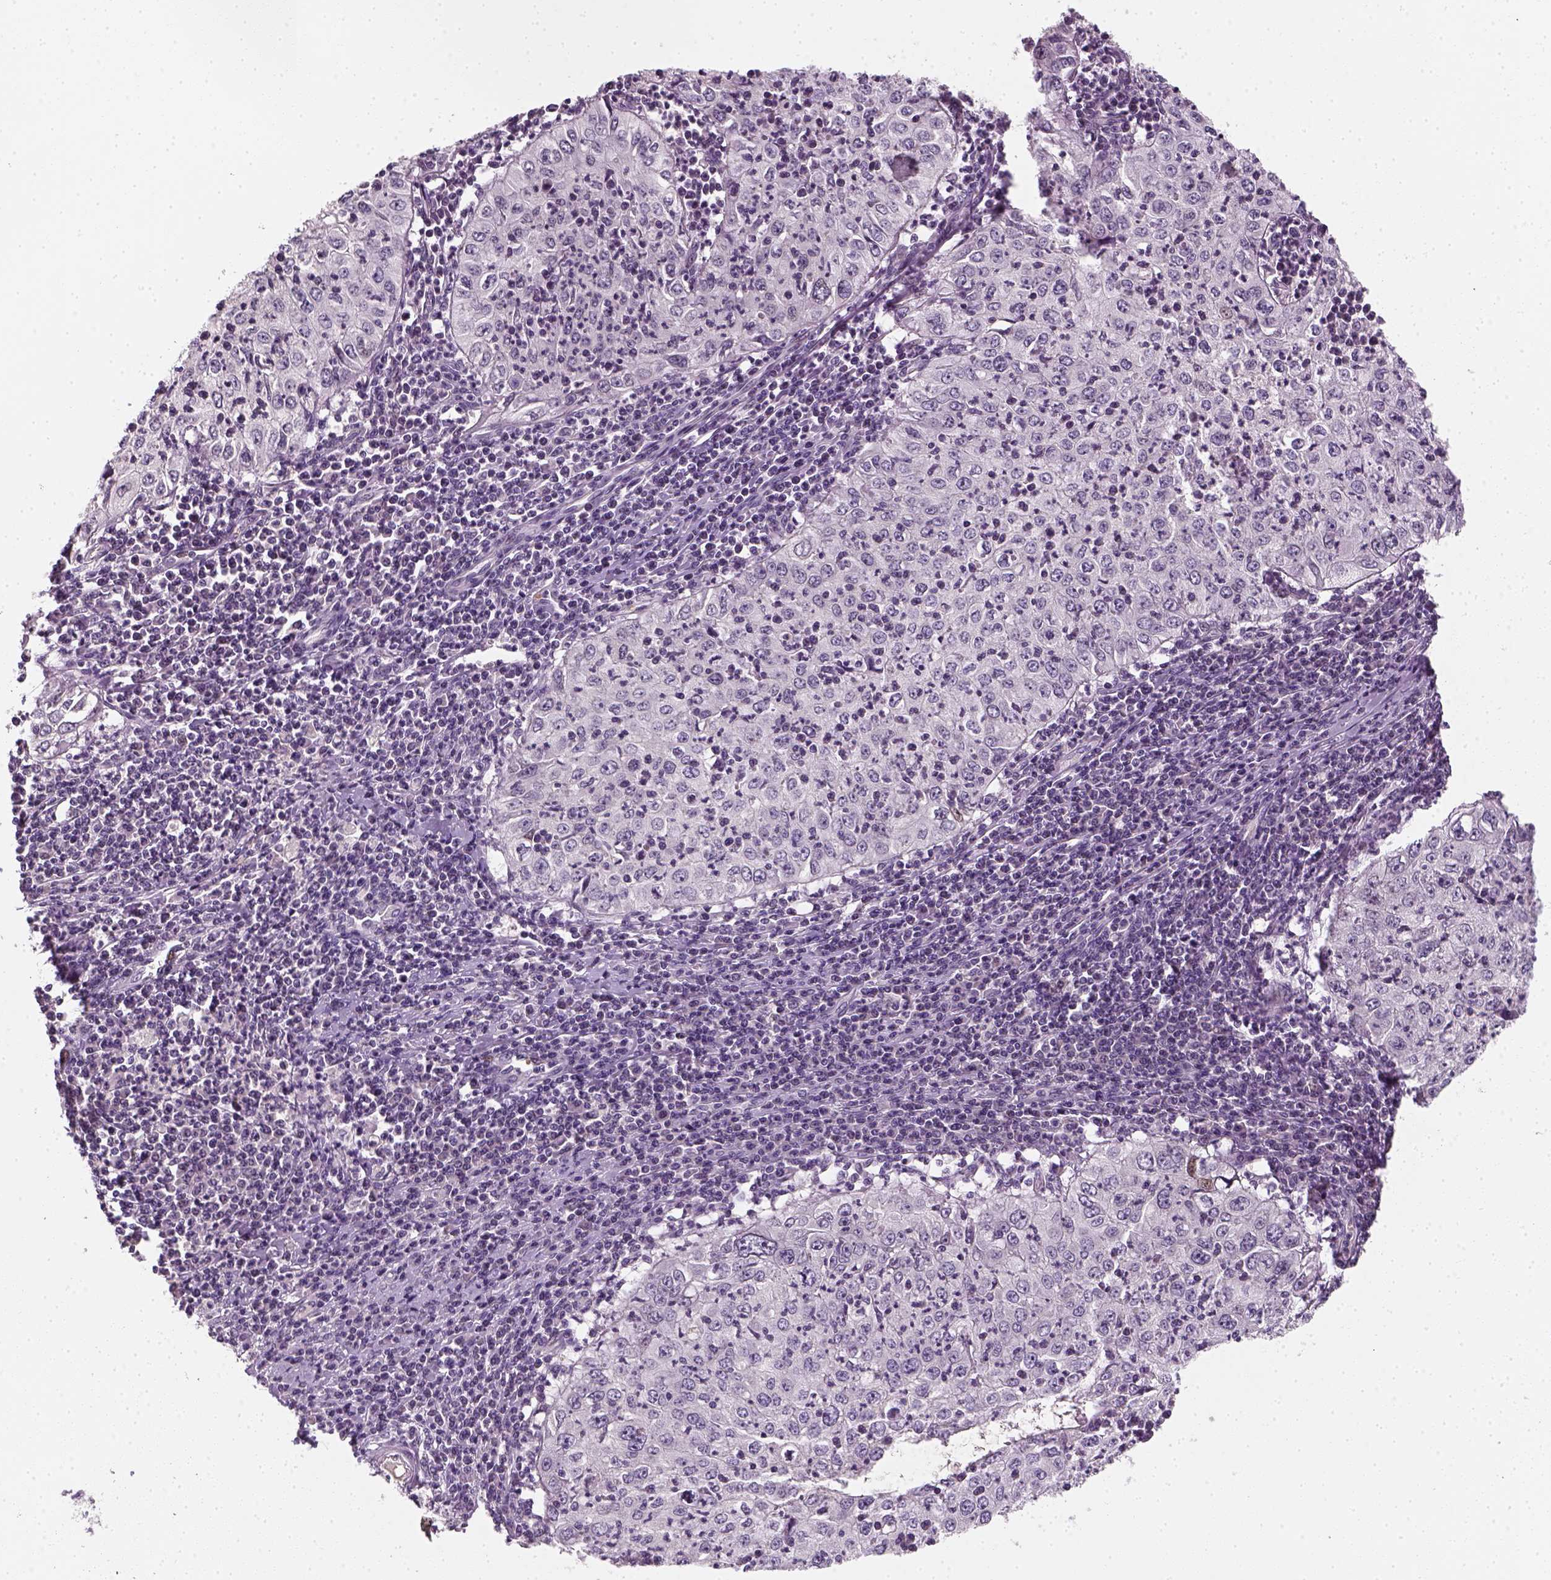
{"staining": {"intensity": "negative", "quantity": "none", "location": "none"}, "tissue": "cervical cancer", "cell_type": "Tumor cells", "image_type": "cancer", "snomed": [{"axis": "morphology", "description": "Squamous cell carcinoma, NOS"}, {"axis": "topography", "description": "Cervix"}], "caption": "High magnification brightfield microscopy of cervical squamous cell carcinoma stained with DAB (3,3'-diaminobenzidine) (brown) and counterstained with hematoxylin (blue): tumor cells show no significant positivity.", "gene": "TP53", "patient": {"sex": "female", "age": 24}}